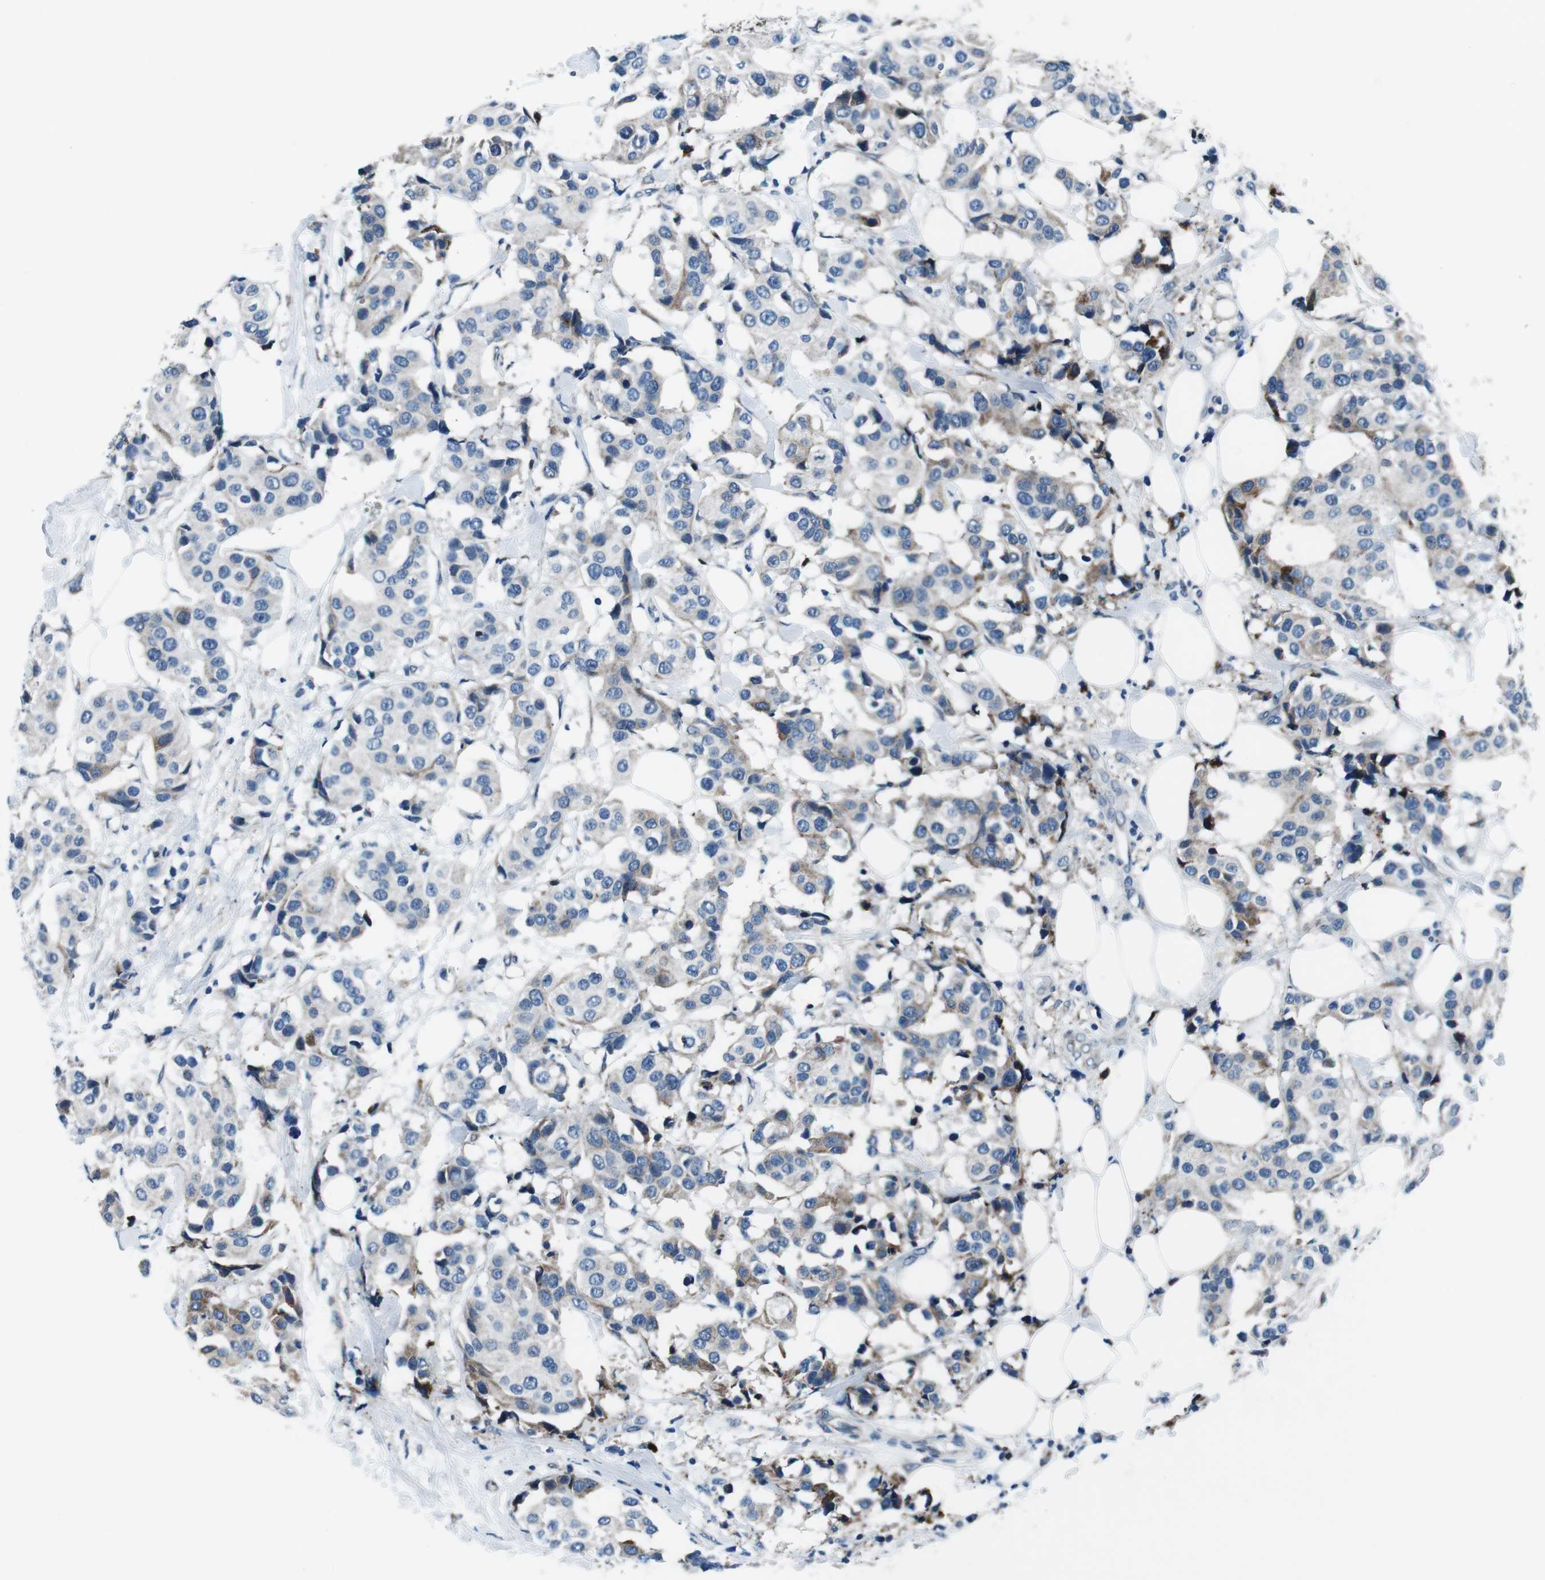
{"staining": {"intensity": "weak", "quantity": ">75%", "location": "cytoplasmic/membranous"}, "tissue": "breast cancer", "cell_type": "Tumor cells", "image_type": "cancer", "snomed": [{"axis": "morphology", "description": "Normal tissue, NOS"}, {"axis": "morphology", "description": "Duct carcinoma"}, {"axis": "topography", "description": "Breast"}], "caption": "Invasive ductal carcinoma (breast) stained with immunohistochemistry (IHC) exhibits weak cytoplasmic/membranous positivity in about >75% of tumor cells. (Stains: DAB (3,3'-diaminobenzidine) in brown, nuclei in blue, Microscopy: brightfield microscopy at high magnification).", "gene": "NUCB2", "patient": {"sex": "female", "age": 39}}